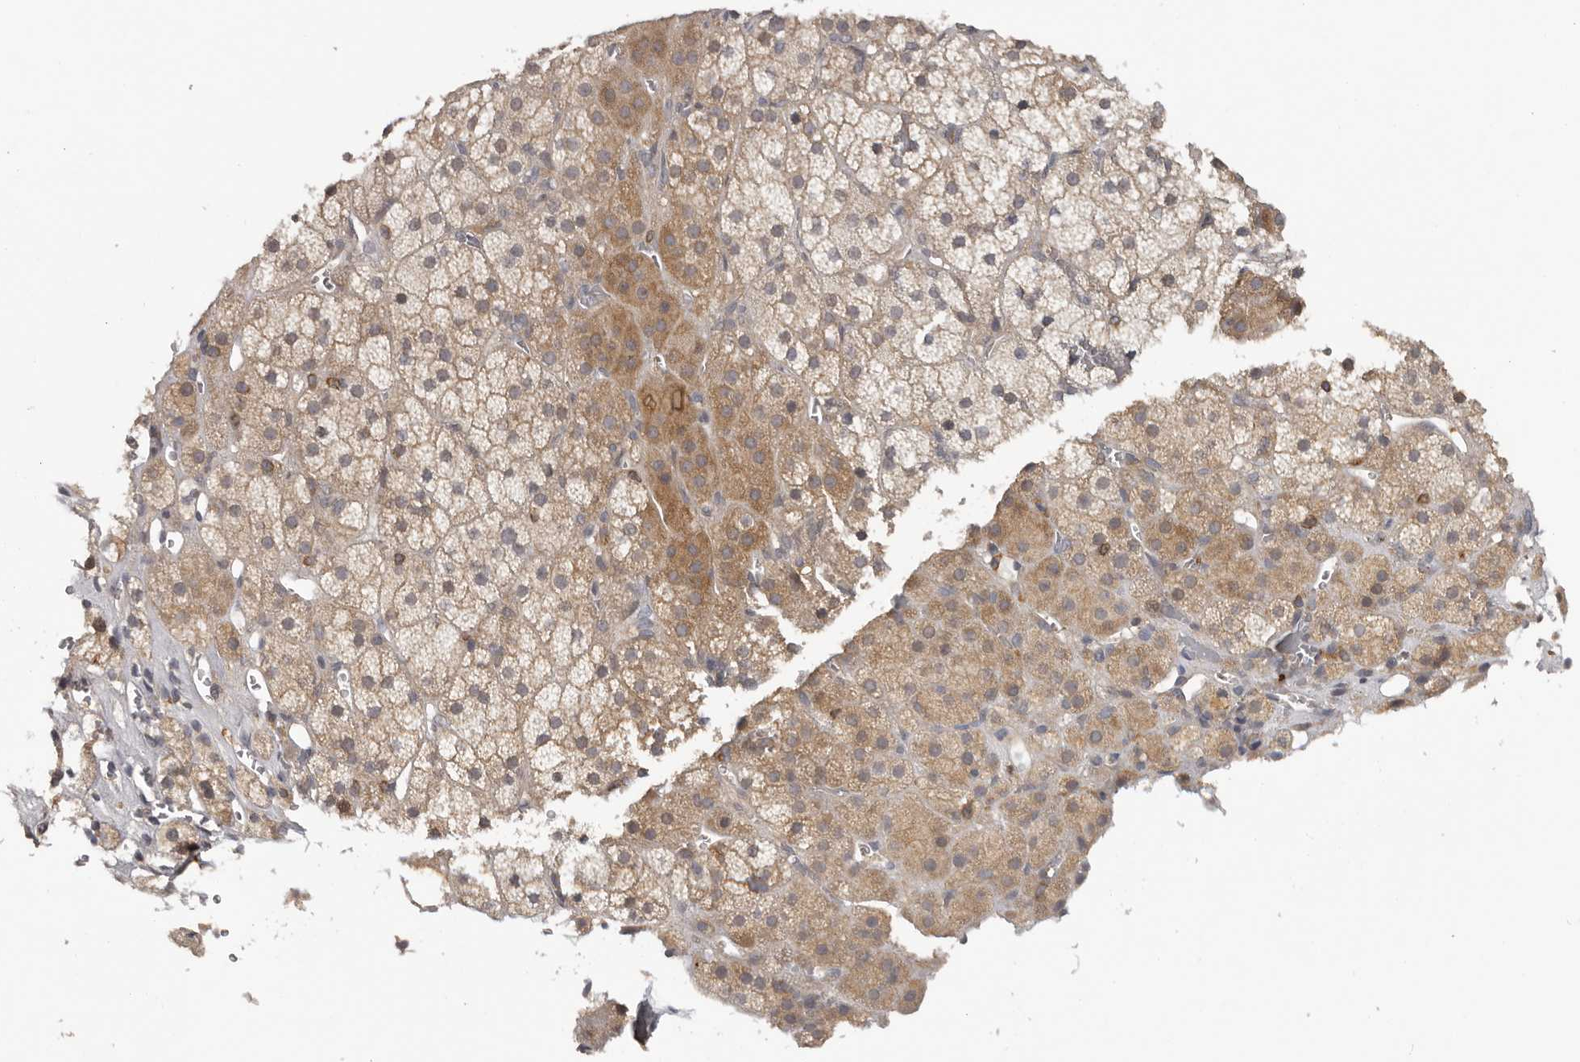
{"staining": {"intensity": "moderate", "quantity": "<25%", "location": "cytoplasmic/membranous"}, "tissue": "adrenal gland", "cell_type": "Glandular cells", "image_type": "normal", "snomed": [{"axis": "morphology", "description": "Normal tissue, NOS"}, {"axis": "topography", "description": "Adrenal gland"}], "caption": "Protein expression analysis of benign adrenal gland shows moderate cytoplasmic/membranous positivity in about <25% of glandular cells. (DAB (3,3'-diaminobenzidine) IHC with brightfield microscopy, high magnification).", "gene": "ANKRD44", "patient": {"sex": "male", "age": 57}}